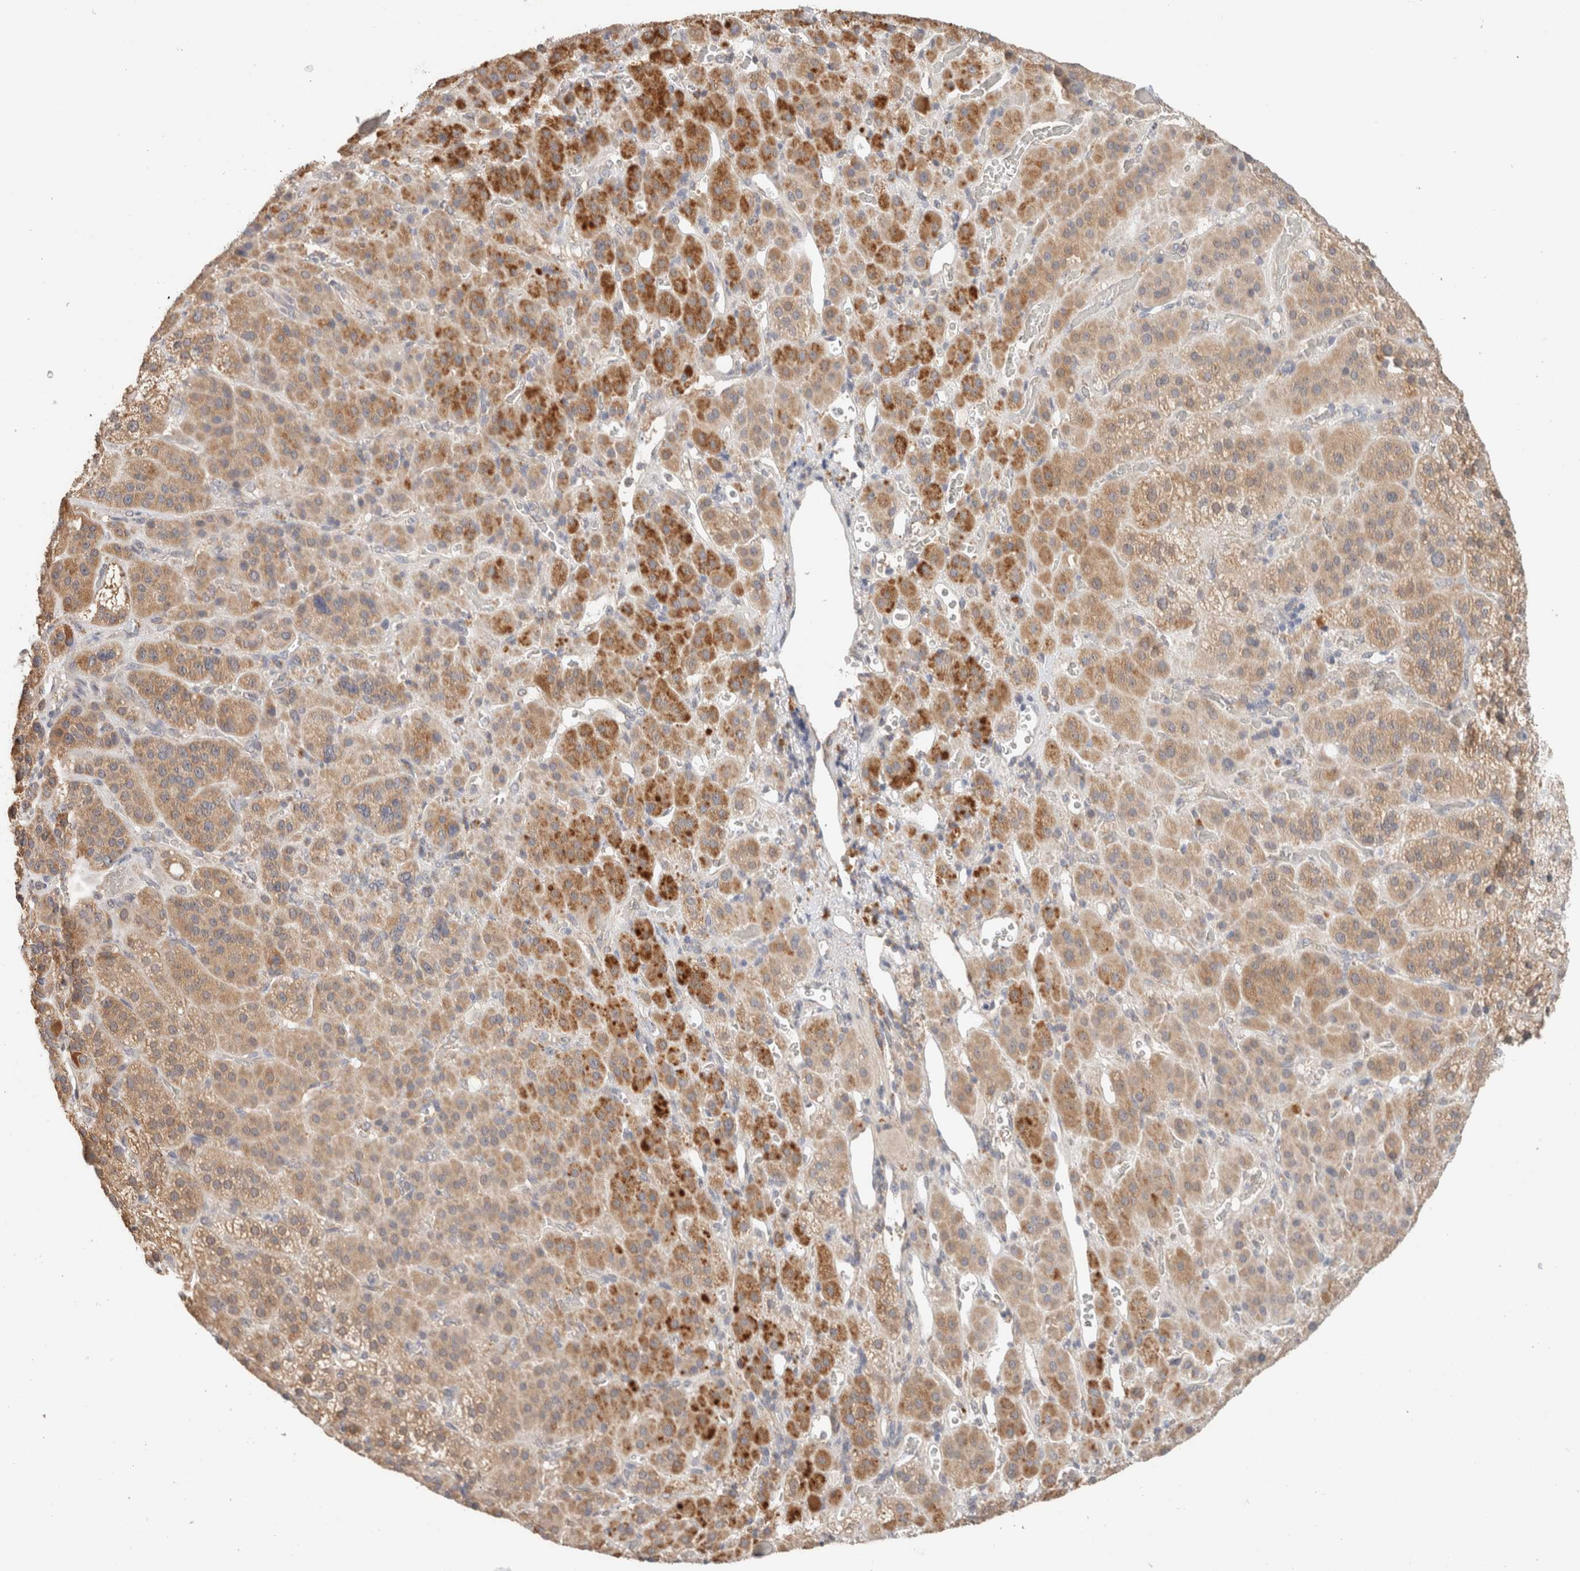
{"staining": {"intensity": "moderate", "quantity": ">75%", "location": "cytoplasmic/membranous"}, "tissue": "adrenal gland", "cell_type": "Glandular cells", "image_type": "normal", "snomed": [{"axis": "morphology", "description": "Normal tissue, NOS"}, {"axis": "topography", "description": "Adrenal gland"}], "caption": "Protein staining of benign adrenal gland displays moderate cytoplasmic/membranous staining in approximately >75% of glandular cells. (Brightfield microscopy of DAB IHC at high magnification).", "gene": "CA13", "patient": {"sex": "male", "age": 57}}